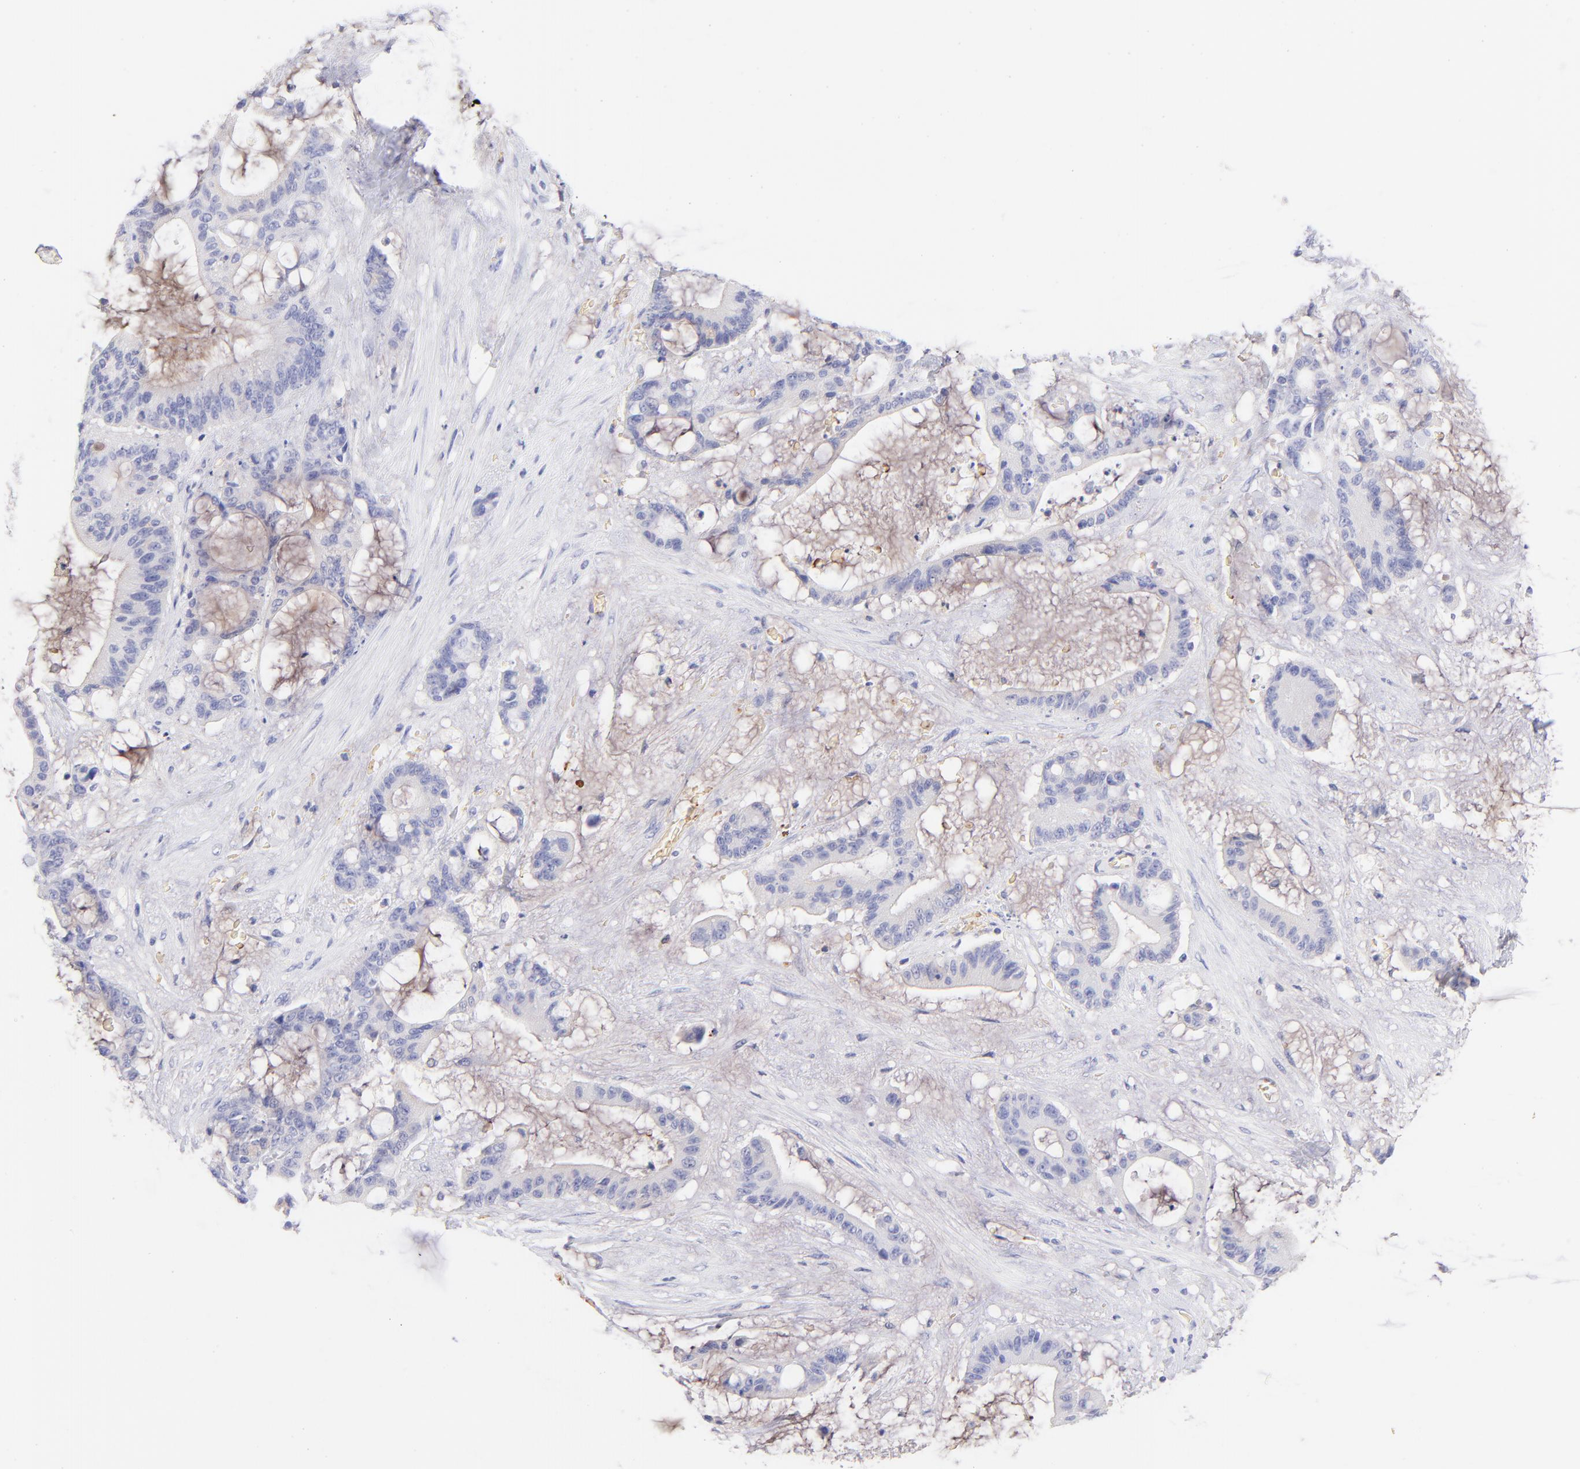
{"staining": {"intensity": "weak", "quantity": "<25%", "location": "cytoplasmic/membranous"}, "tissue": "liver cancer", "cell_type": "Tumor cells", "image_type": "cancer", "snomed": [{"axis": "morphology", "description": "Cholangiocarcinoma"}, {"axis": "topography", "description": "Liver"}], "caption": "This is a photomicrograph of immunohistochemistry (IHC) staining of cholangiocarcinoma (liver), which shows no expression in tumor cells.", "gene": "FRMPD3", "patient": {"sex": "female", "age": 73}}